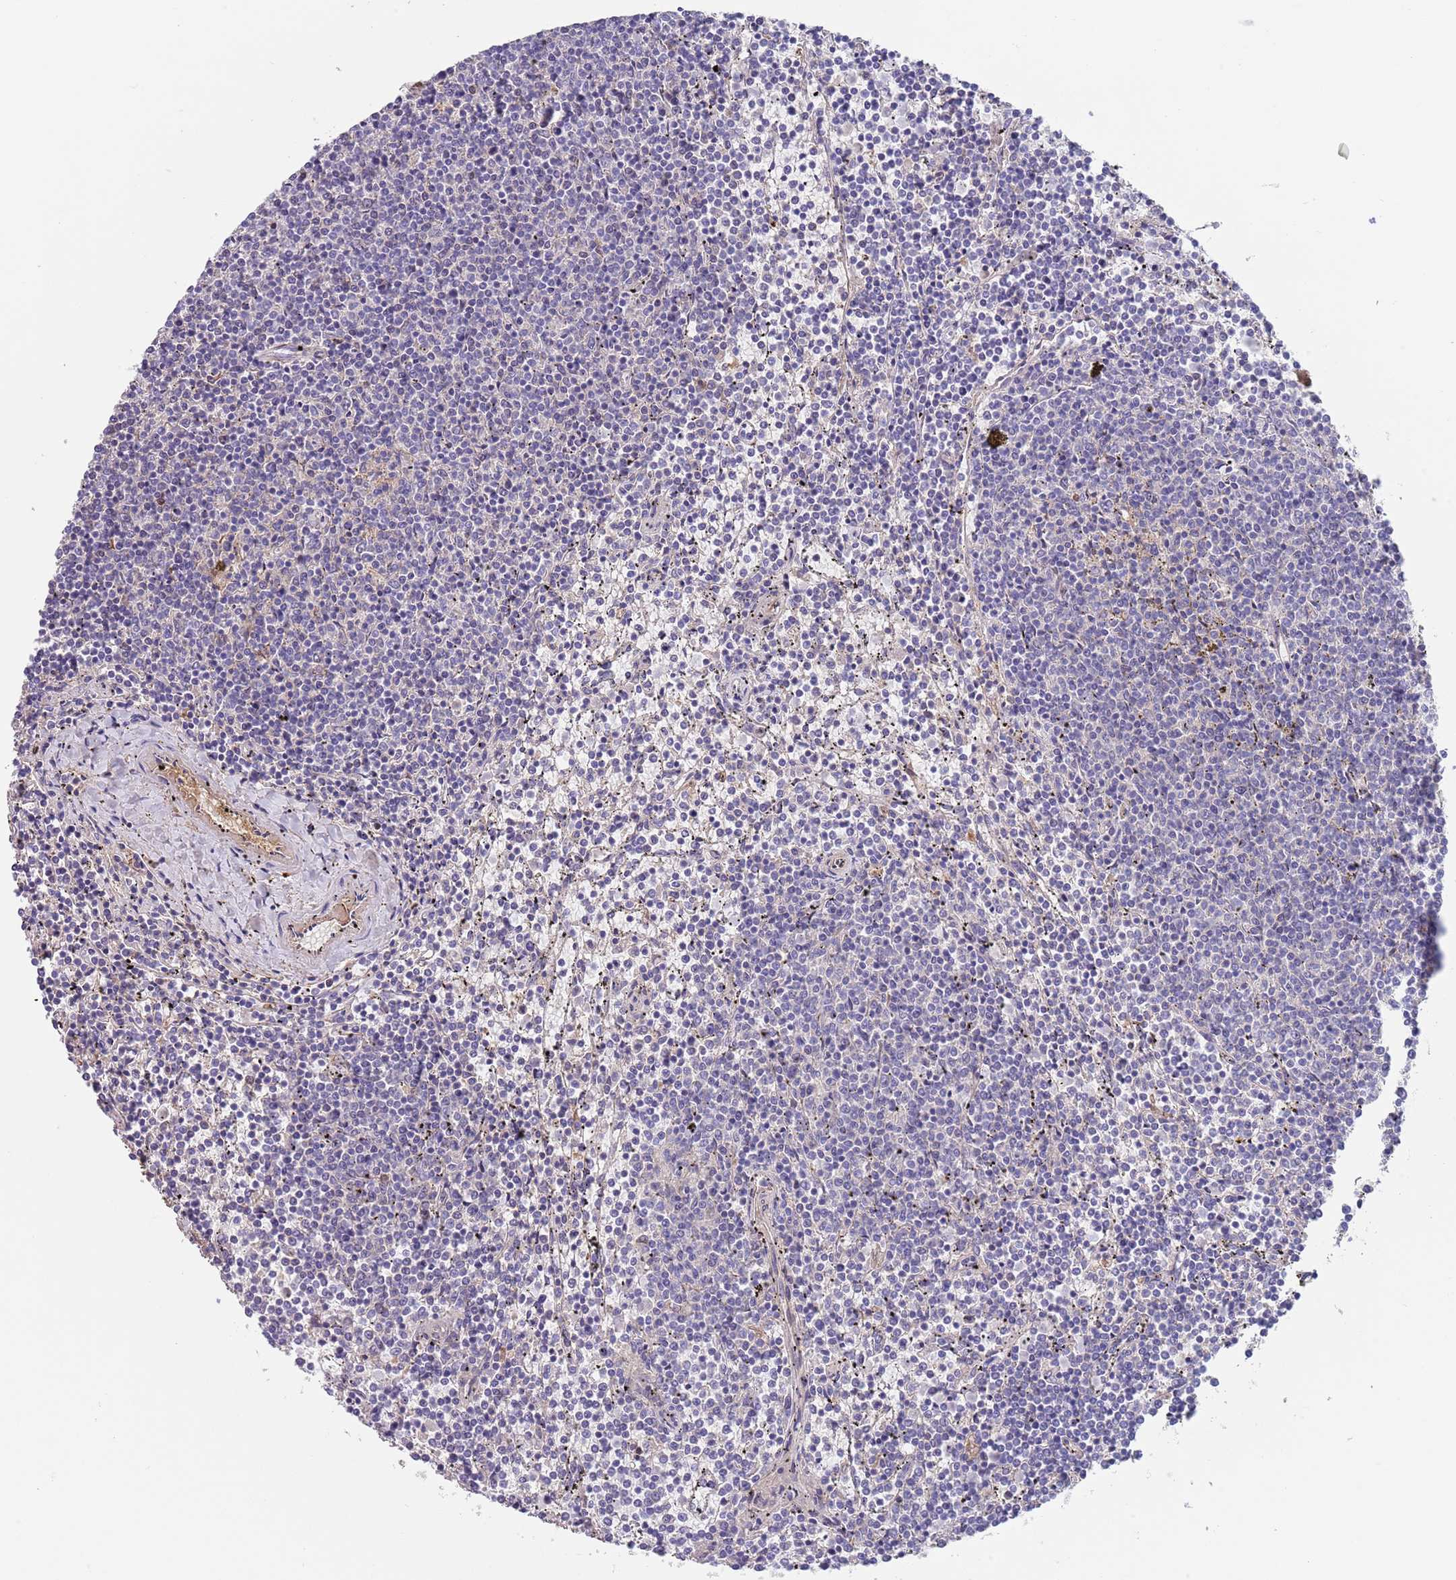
{"staining": {"intensity": "negative", "quantity": "none", "location": "none"}, "tissue": "lymphoma", "cell_type": "Tumor cells", "image_type": "cancer", "snomed": [{"axis": "morphology", "description": "Malignant lymphoma, non-Hodgkin's type, Low grade"}, {"axis": "topography", "description": "Spleen"}], "caption": "Immunohistochemistry (IHC) image of human lymphoma stained for a protein (brown), which reveals no positivity in tumor cells.", "gene": "RNF169", "patient": {"sex": "female", "age": 50}}